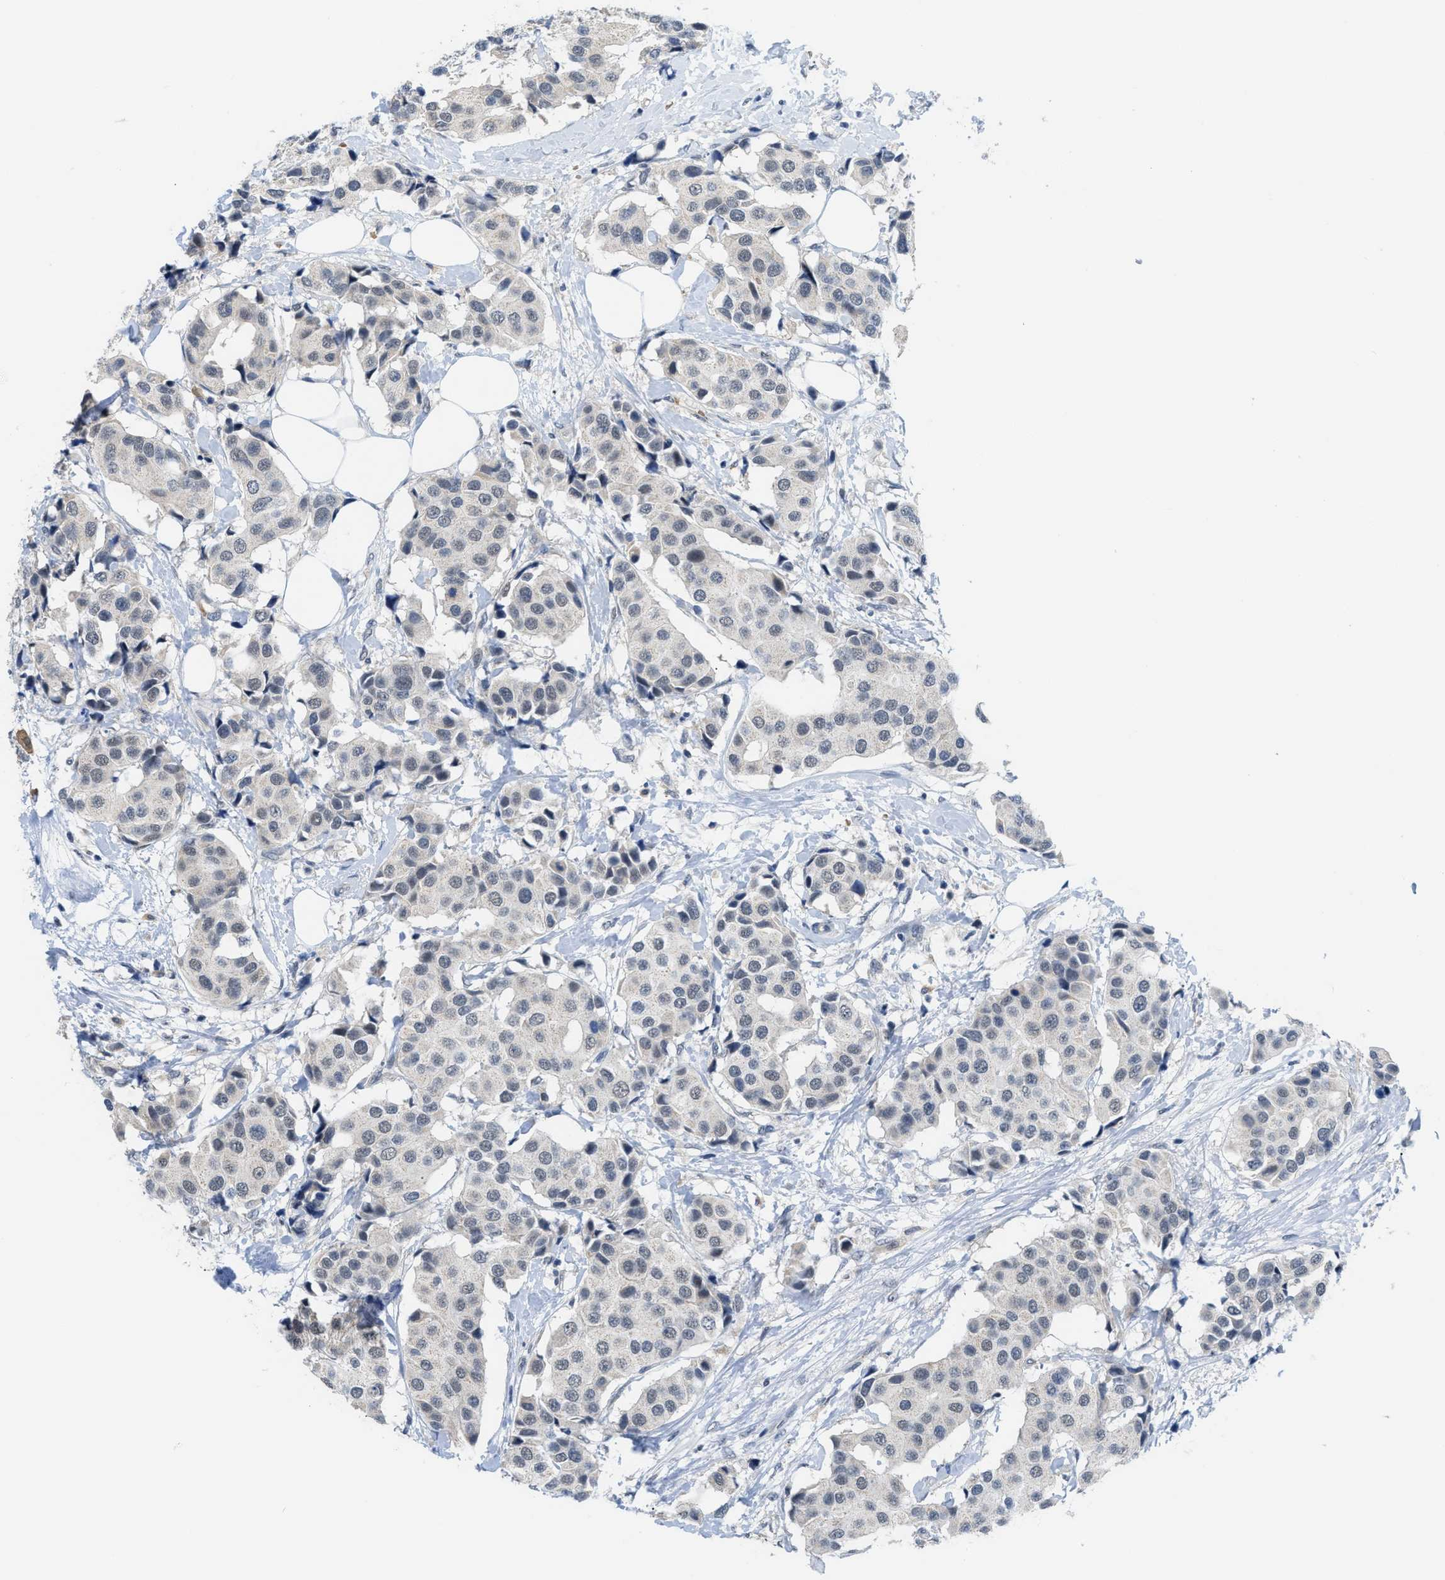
{"staining": {"intensity": "weak", "quantity": "<25%", "location": "cytoplasmic/membranous"}, "tissue": "breast cancer", "cell_type": "Tumor cells", "image_type": "cancer", "snomed": [{"axis": "morphology", "description": "Normal tissue, NOS"}, {"axis": "morphology", "description": "Duct carcinoma"}, {"axis": "topography", "description": "Breast"}], "caption": "Tumor cells are negative for brown protein staining in breast cancer. Nuclei are stained in blue.", "gene": "PSAT1", "patient": {"sex": "female", "age": 39}}